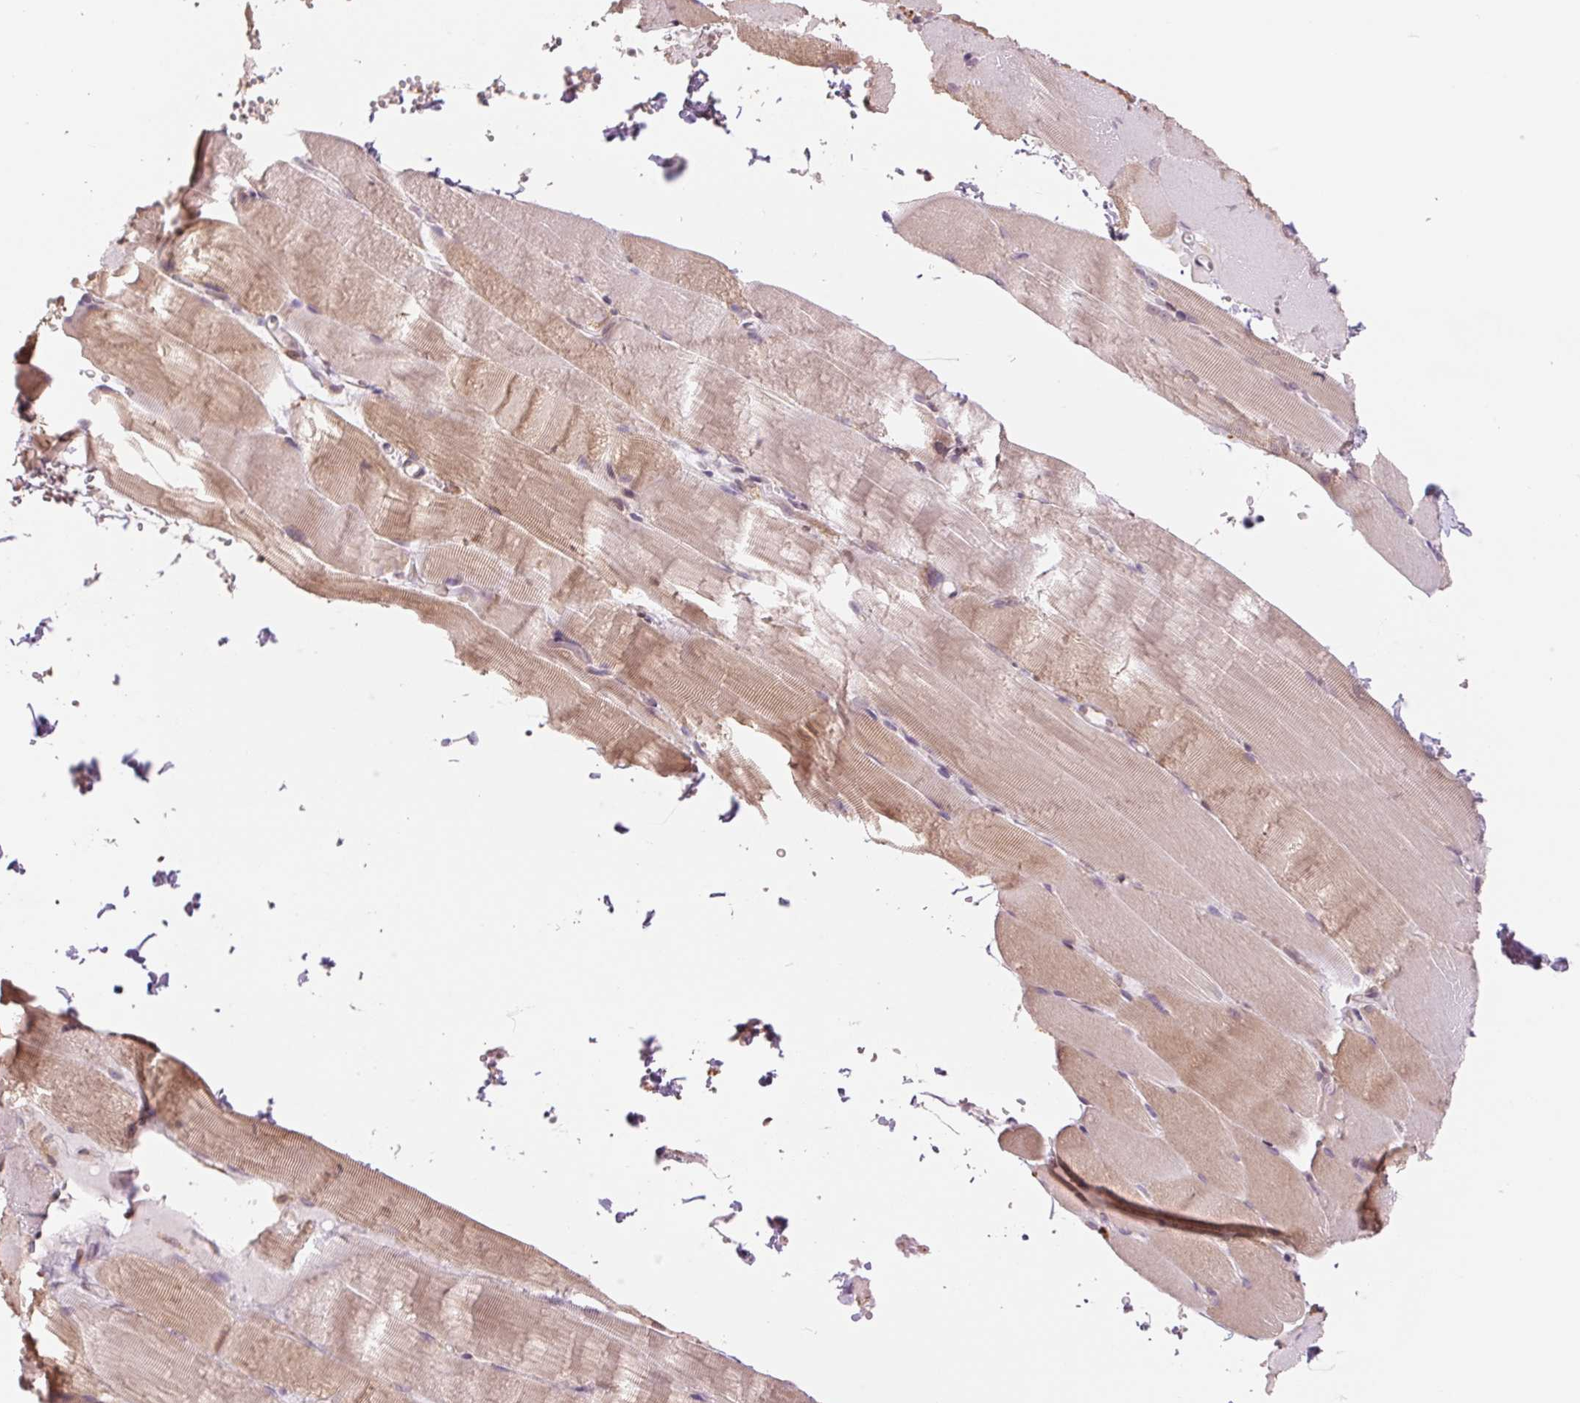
{"staining": {"intensity": "weak", "quantity": "25%-75%", "location": "cytoplasmic/membranous"}, "tissue": "skeletal muscle", "cell_type": "Myocytes", "image_type": "normal", "snomed": [{"axis": "morphology", "description": "Normal tissue, NOS"}, {"axis": "topography", "description": "Skeletal muscle"}], "caption": "Immunohistochemical staining of unremarkable skeletal muscle displays weak cytoplasmic/membranous protein positivity in about 25%-75% of myocytes.", "gene": "TECR", "patient": {"sex": "female", "age": 37}}